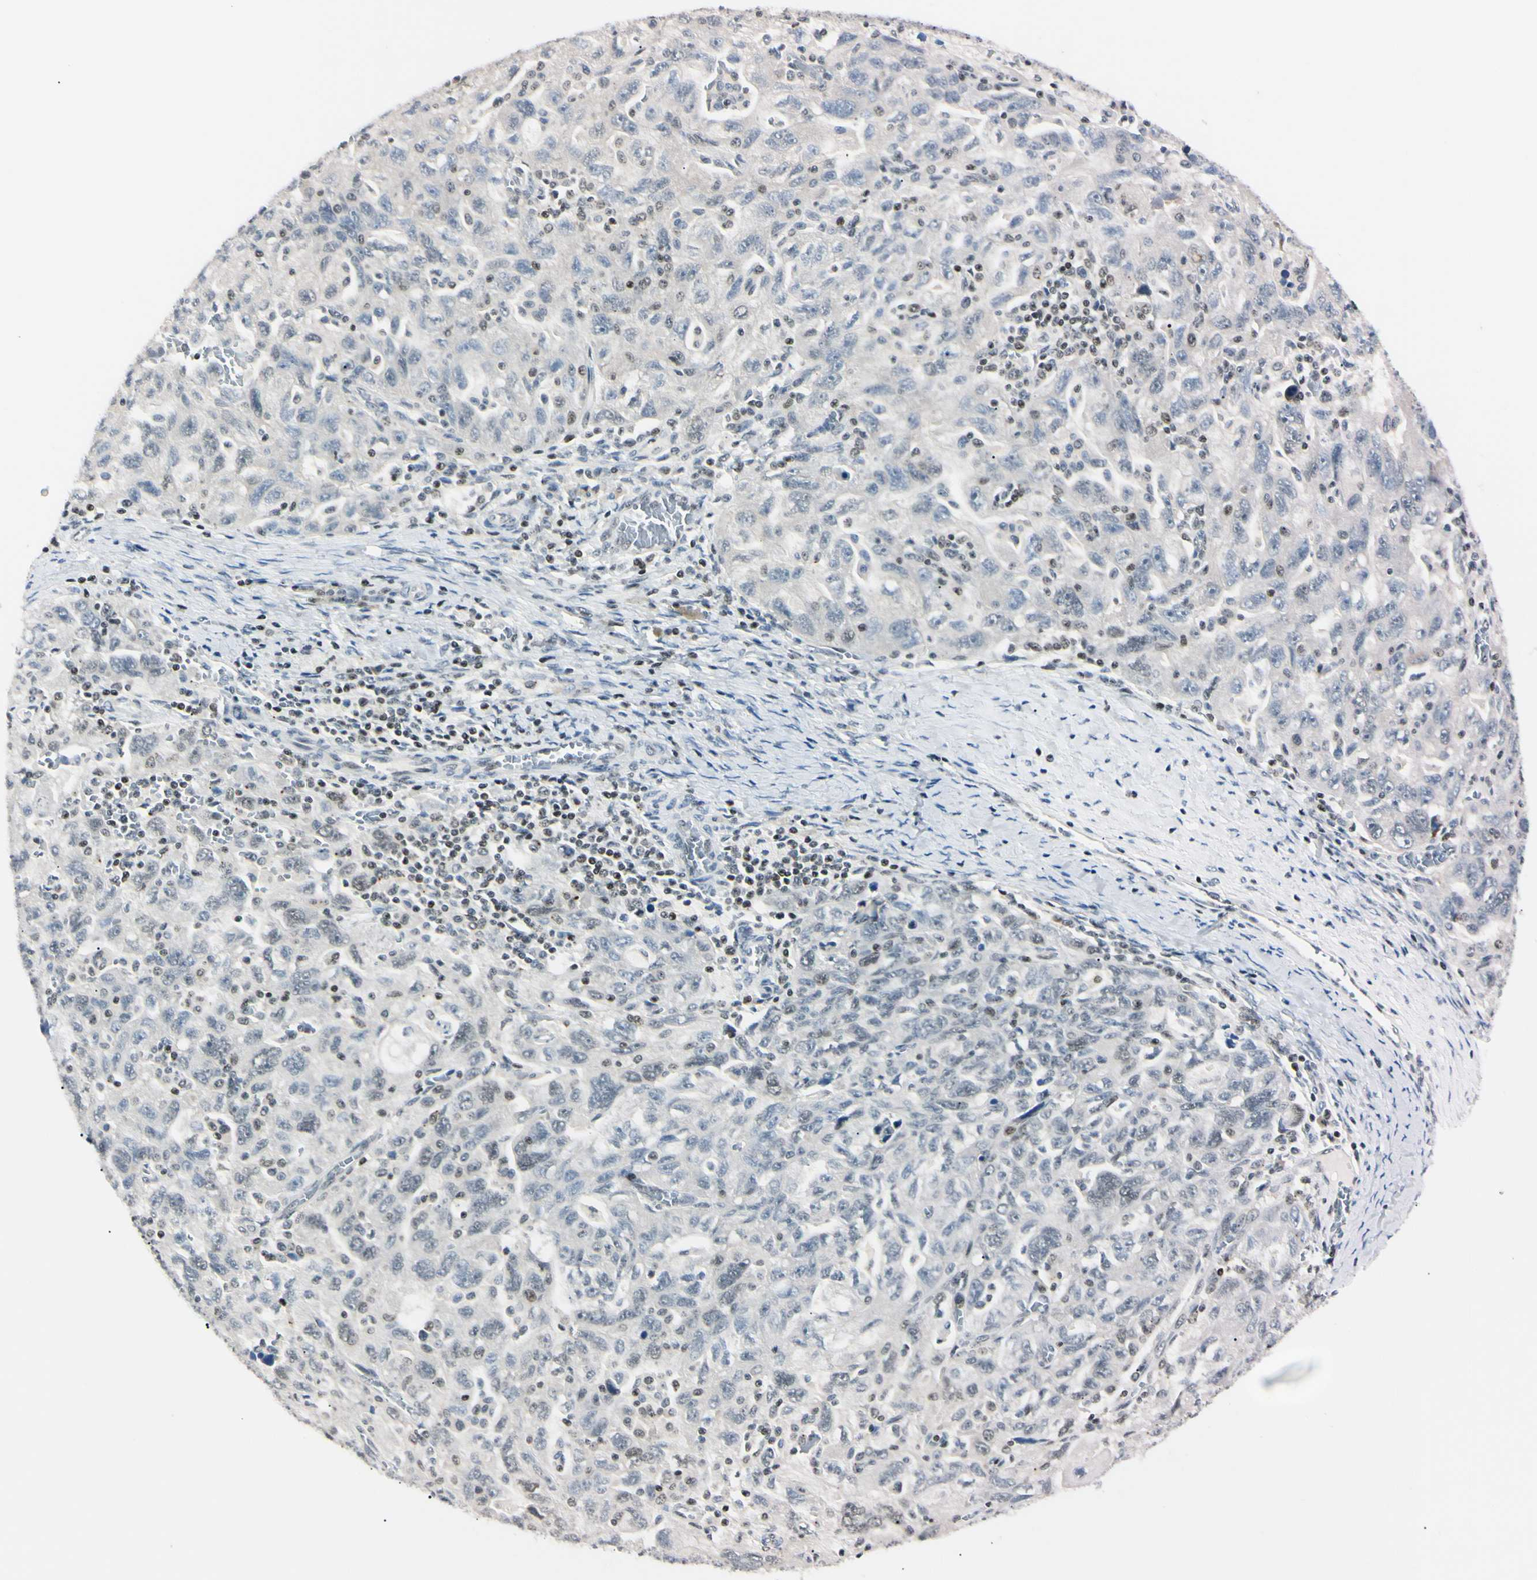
{"staining": {"intensity": "negative", "quantity": "none", "location": "none"}, "tissue": "ovarian cancer", "cell_type": "Tumor cells", "image_type": "cancer", "snomed": [{"axis": "morphology", "description": "Carcinoma, NOS"}, {"axis": "morphology", "description": "Cystadenocarcinoma, serous, NOS"}, {"axis": "topography", "description": "Ovary"}], "caption": "Immunohistochemistry (IHC) photomicrograph of ovarian serous cystadenocarcinoma stained for a protein (brown), which shows no staining in tumor cells.", "gene": "C1orf174", "patient": {"sex": "female", "age": 69}}